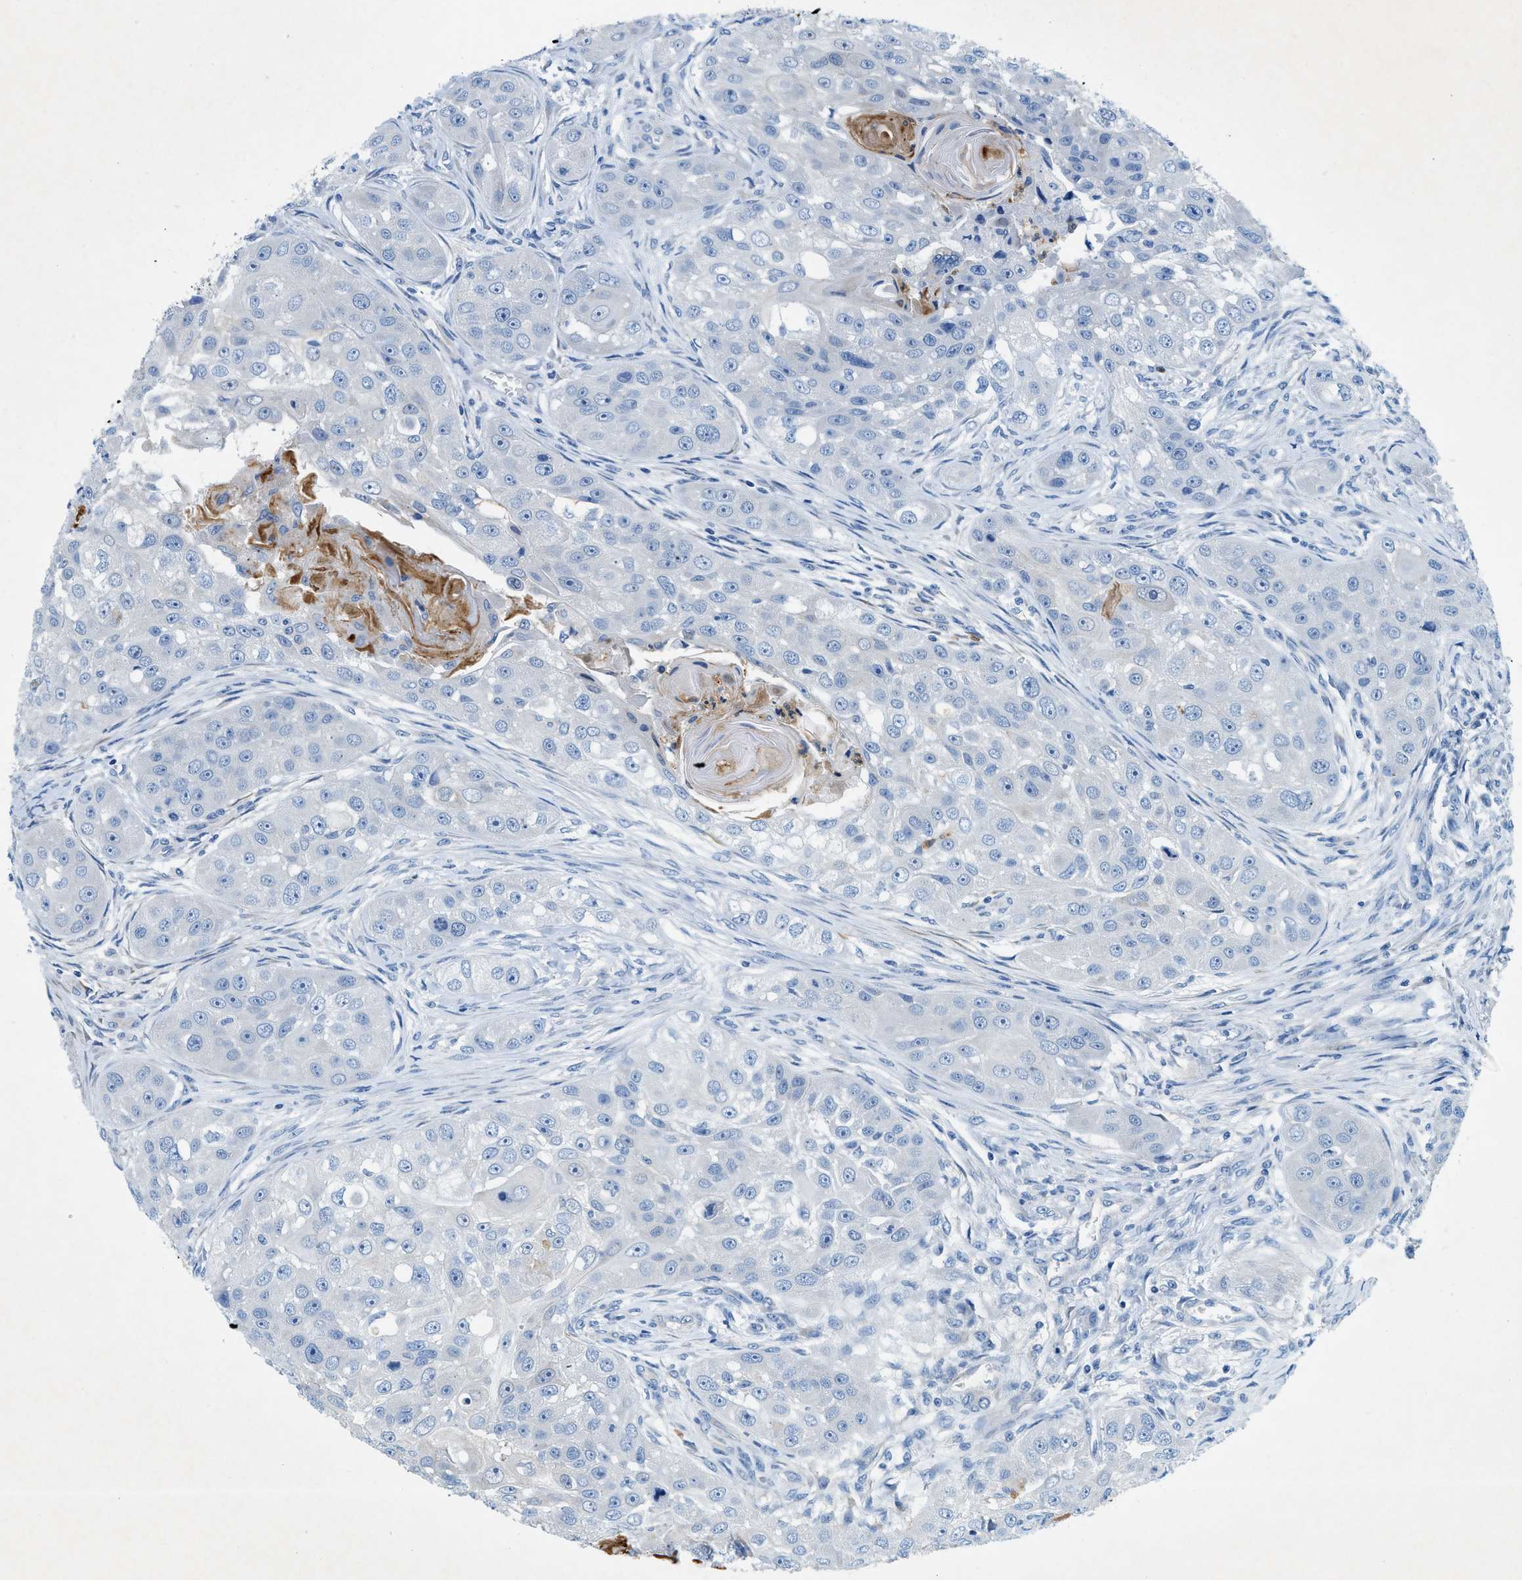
{"staining": {"intensity": "negative", "quantity": "none", "location": "none"}, "tissue": "head and neck cancer", "cell_type": "Tumor cells", "image_type": "cancer", "snomed": [{"axis": "morphology", "description": "Normal tissue, NOS"}, {"axis": "morphology", "description": "Squamous cell carcinoma, NOS"}, {"axis": "topography", "description": "Skeletal muscle"}, {"axis": "topography", "description": "Head-Neck"}], "caption": "Photomicrograph shows no significant protein expression in tumor cells of head and neck squamous cell carcinoma.", "gene": "ZDHHC13", "patient": {"sex": "male", "age": 51}}